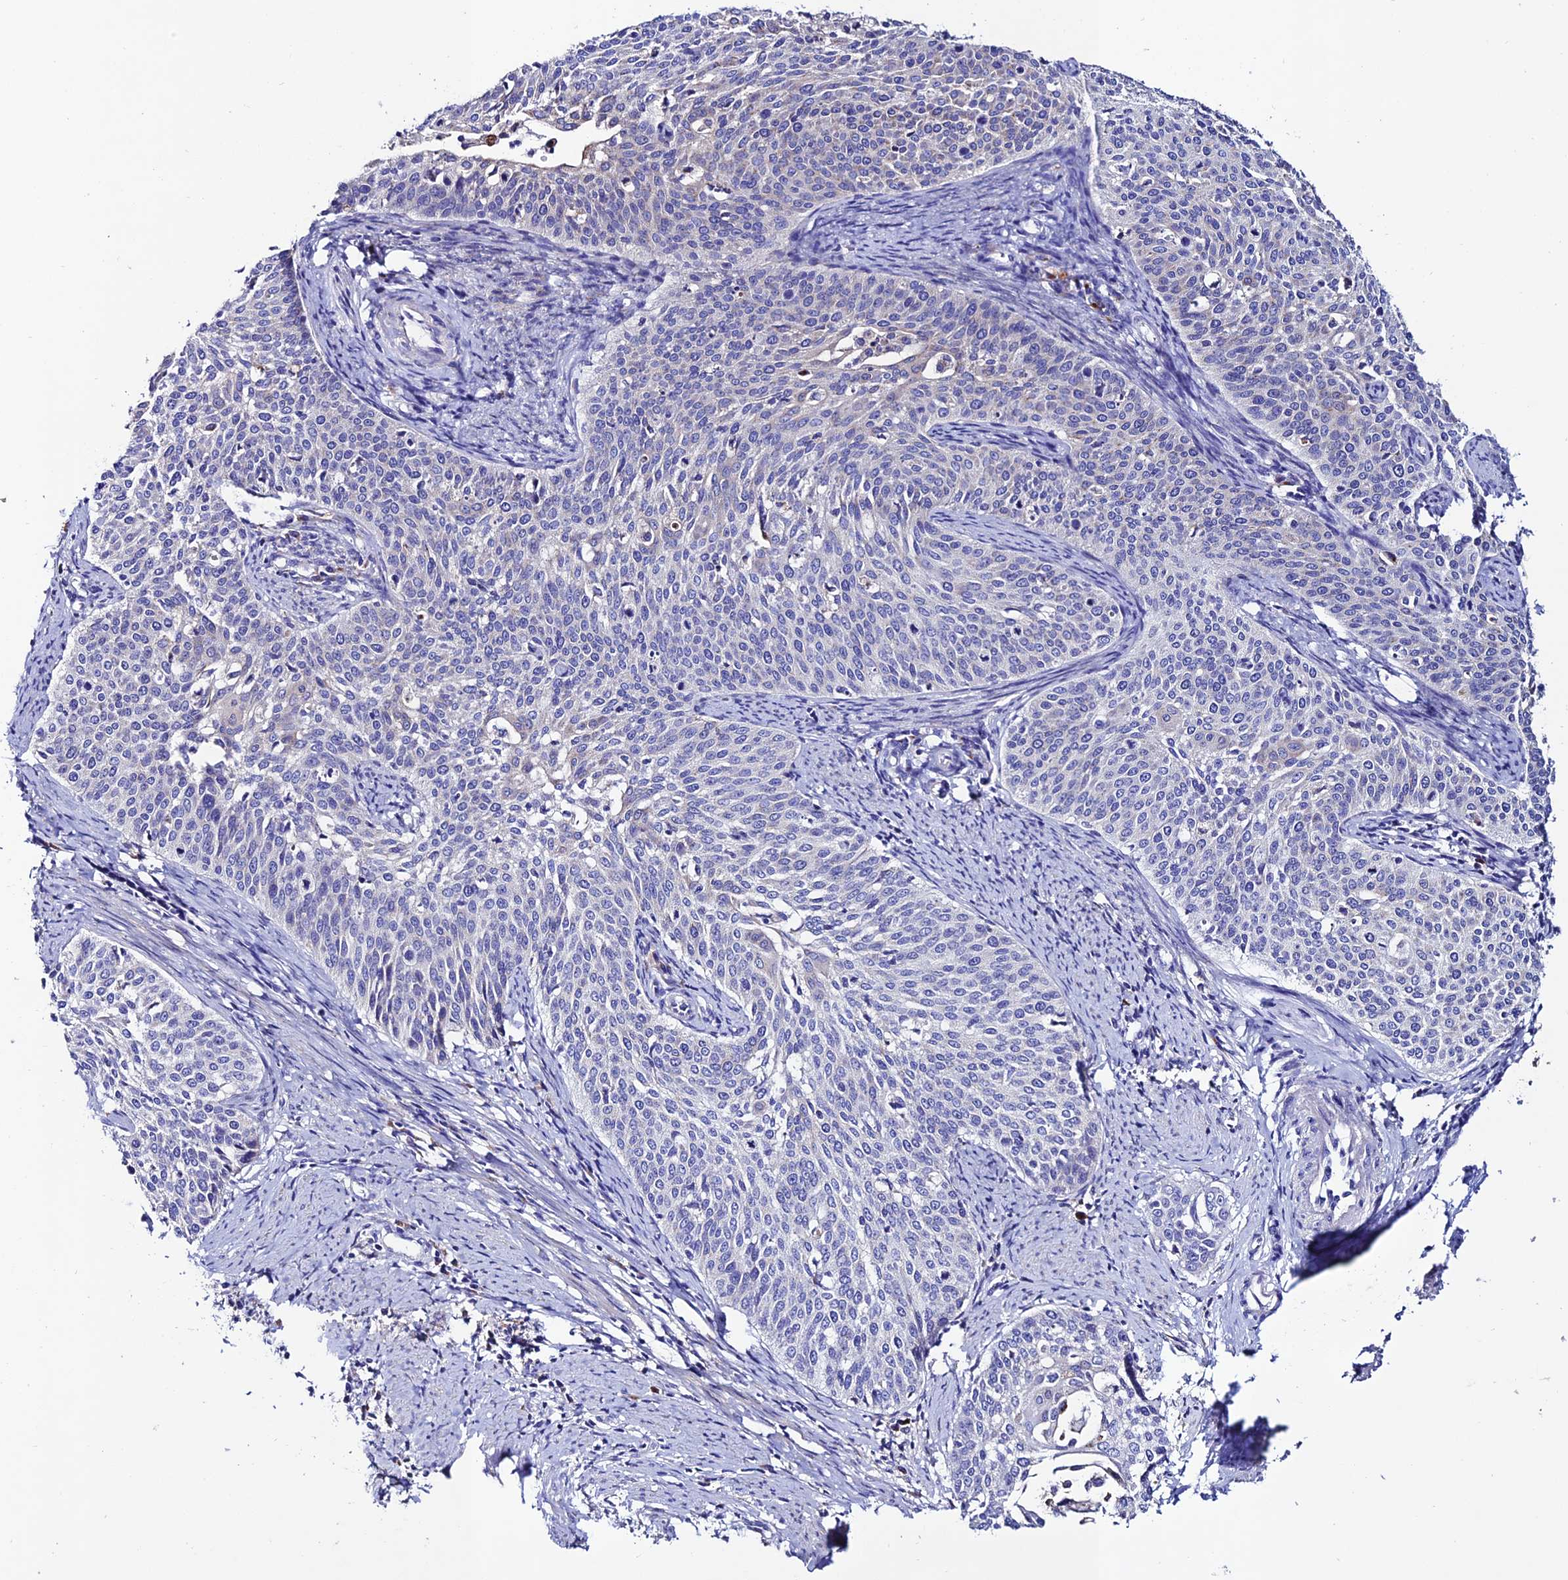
{"staining": {"intensity": "weak", "quantity": "<25%", "location": "cytoplasmic/membranous"}, "tissue": "cervical cancer", "cell_type": "Tumor cells", "image_type": "cancer", "snomed": [{"axis": "morphology", "description": "Squamous cell carcinoma, NOS"}, {"axis": "topography", "description": "Cervix"}], "caption": "This is an immunohistochemistry photomicrograph of squamous cell carcinoma (cervical). There is no staining in tumor cells.", "gene": "OR51Q1", "patient": {"sex": "female", "age": 44}}